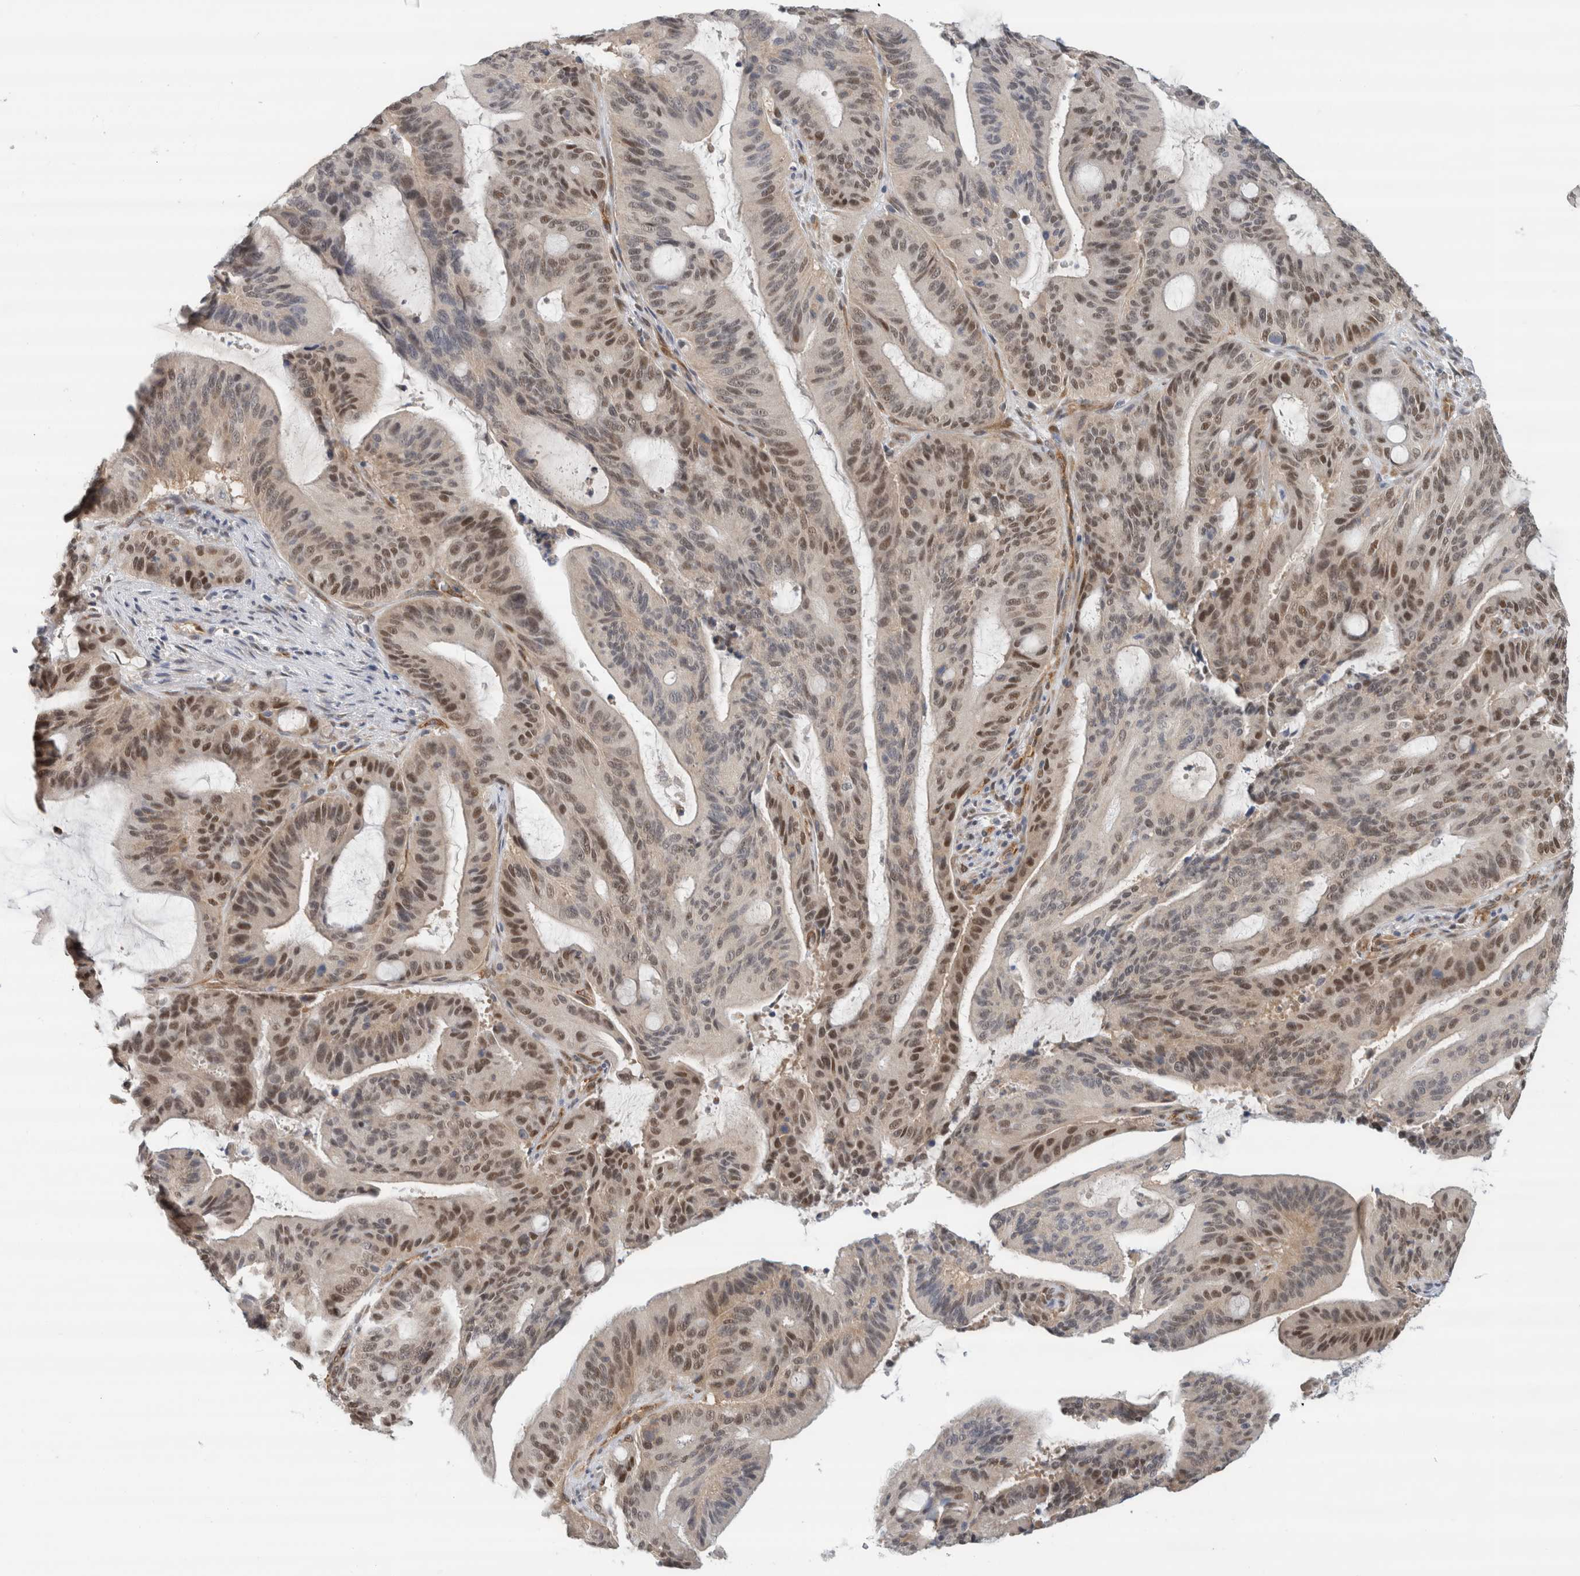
{"staining": {"intensity": "moderate", "quantity": ">75%", "location": "nuclear"}, "tissue": "liver cancer", "cell_type": "Tumor cells", "image_type": "cancer", "snomed": [{"axis": "morphology", "description": "Normal tissue, NOS"}, {"axis": "morphology", "description": "Cholangiocarcinoma"}, {"axis": "topography", "description": "Liver"}, {"axis": "topography", "description": "Peripheral nerve tissue"}], "caption": "Protein staining of cholangiocarcinoma (liver) tissue displays moderate nuclear expression in approximately >75% of tumor cells.", "gene": "EIF4G3", "patient": {"sex": "female", "age": 73}}